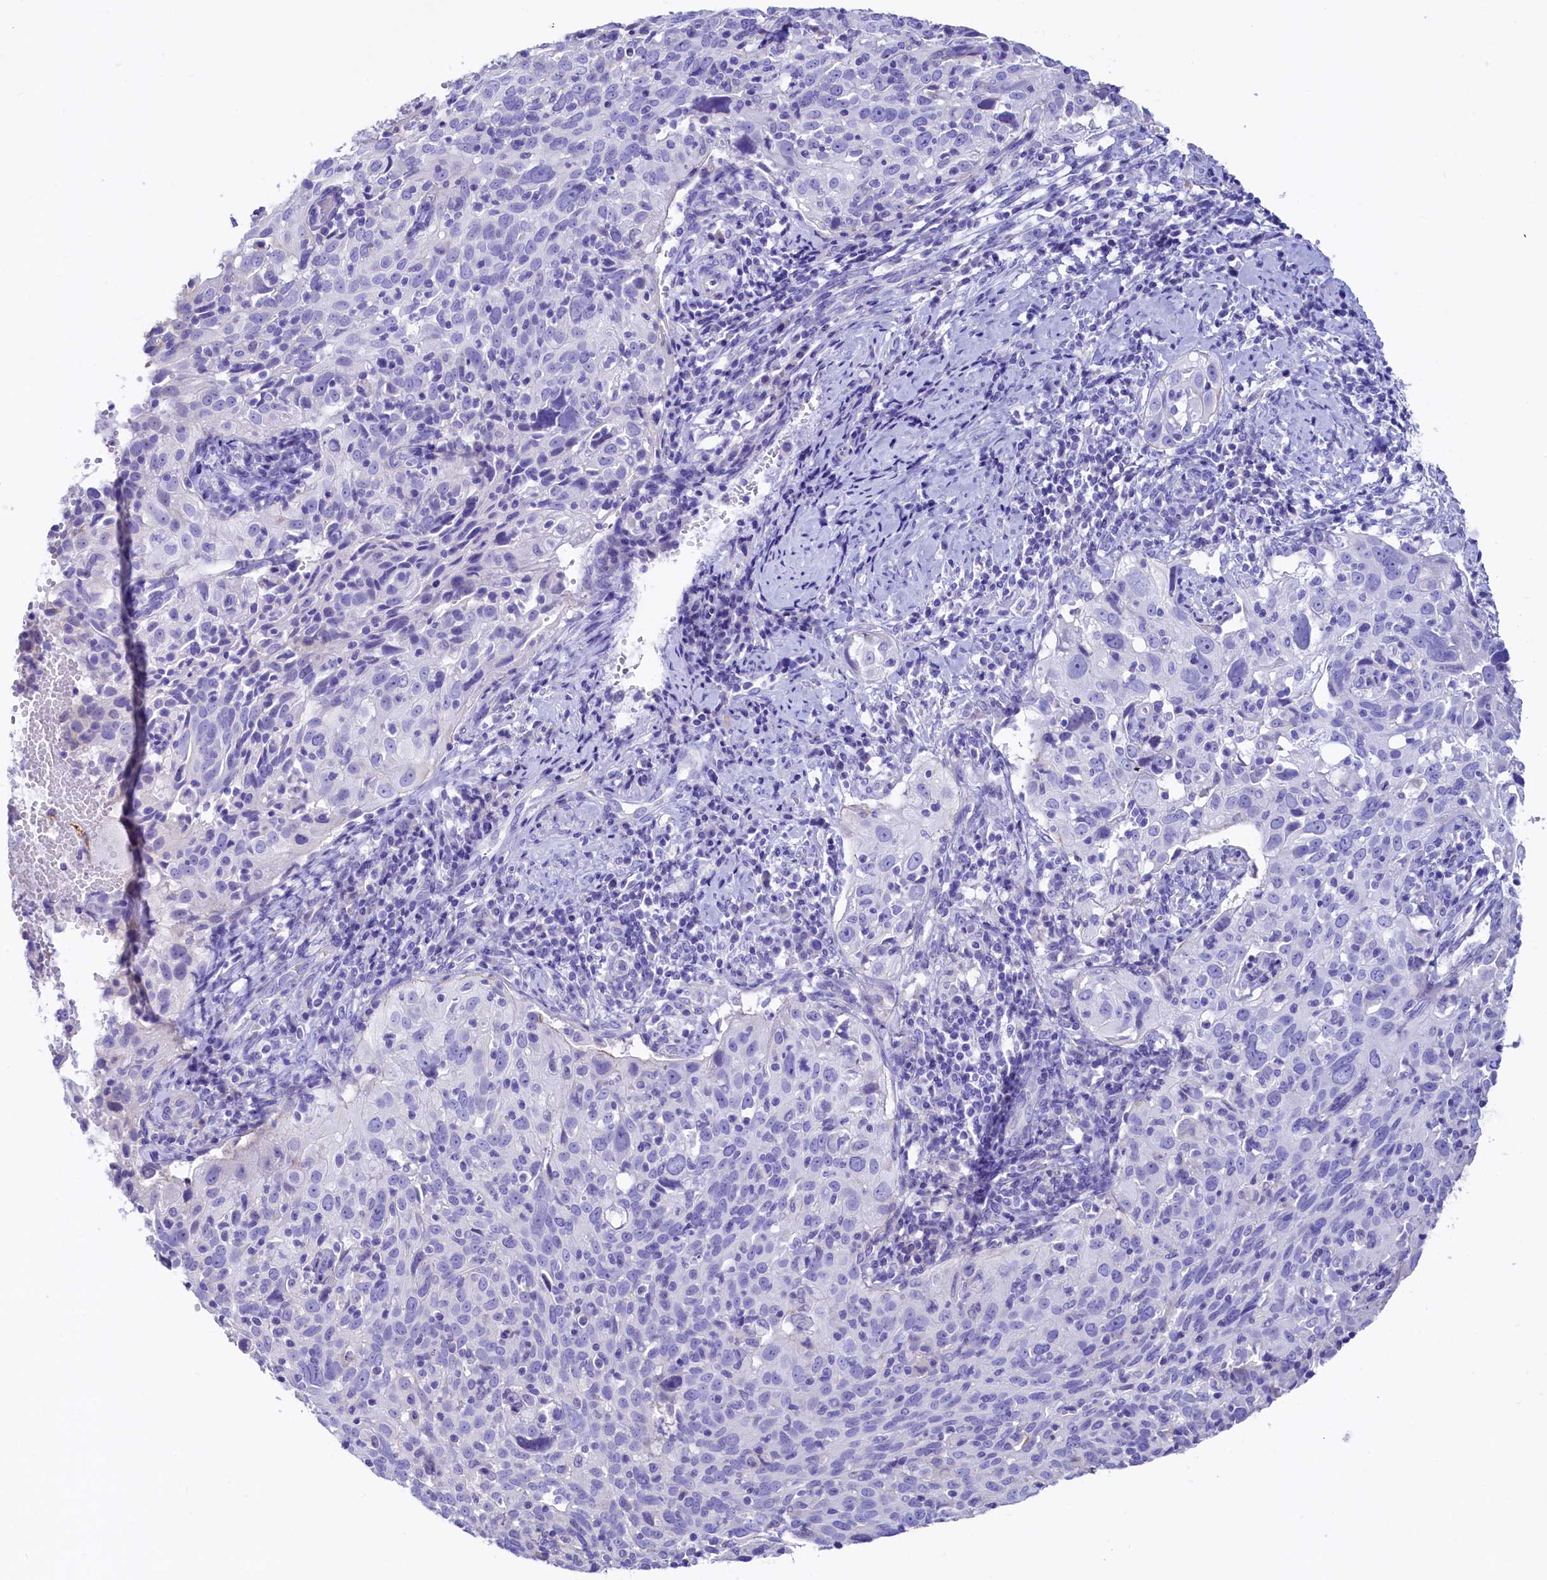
{"staining": {"intensity": "negative", "quantity": "none", "location": "none"}, "tissue": "cervical cancer", "cell_type": "Tumor cells", "image_type": "cancer", "snomed": [{"axis": "morphology", "description": "Squamous cell carcinoma, NOS"}, {"axis": "topography", "description": "Cervix"}], "caption": "An immunohistochemistry (IHC) histopathology image of squamous cell carcinoma (cervical) is shown. There is no staining in tumor cells of squamous cell carcinoma (cervical).", "gene": "RBP3", "patient": {"sex": "female", "age": 31}}